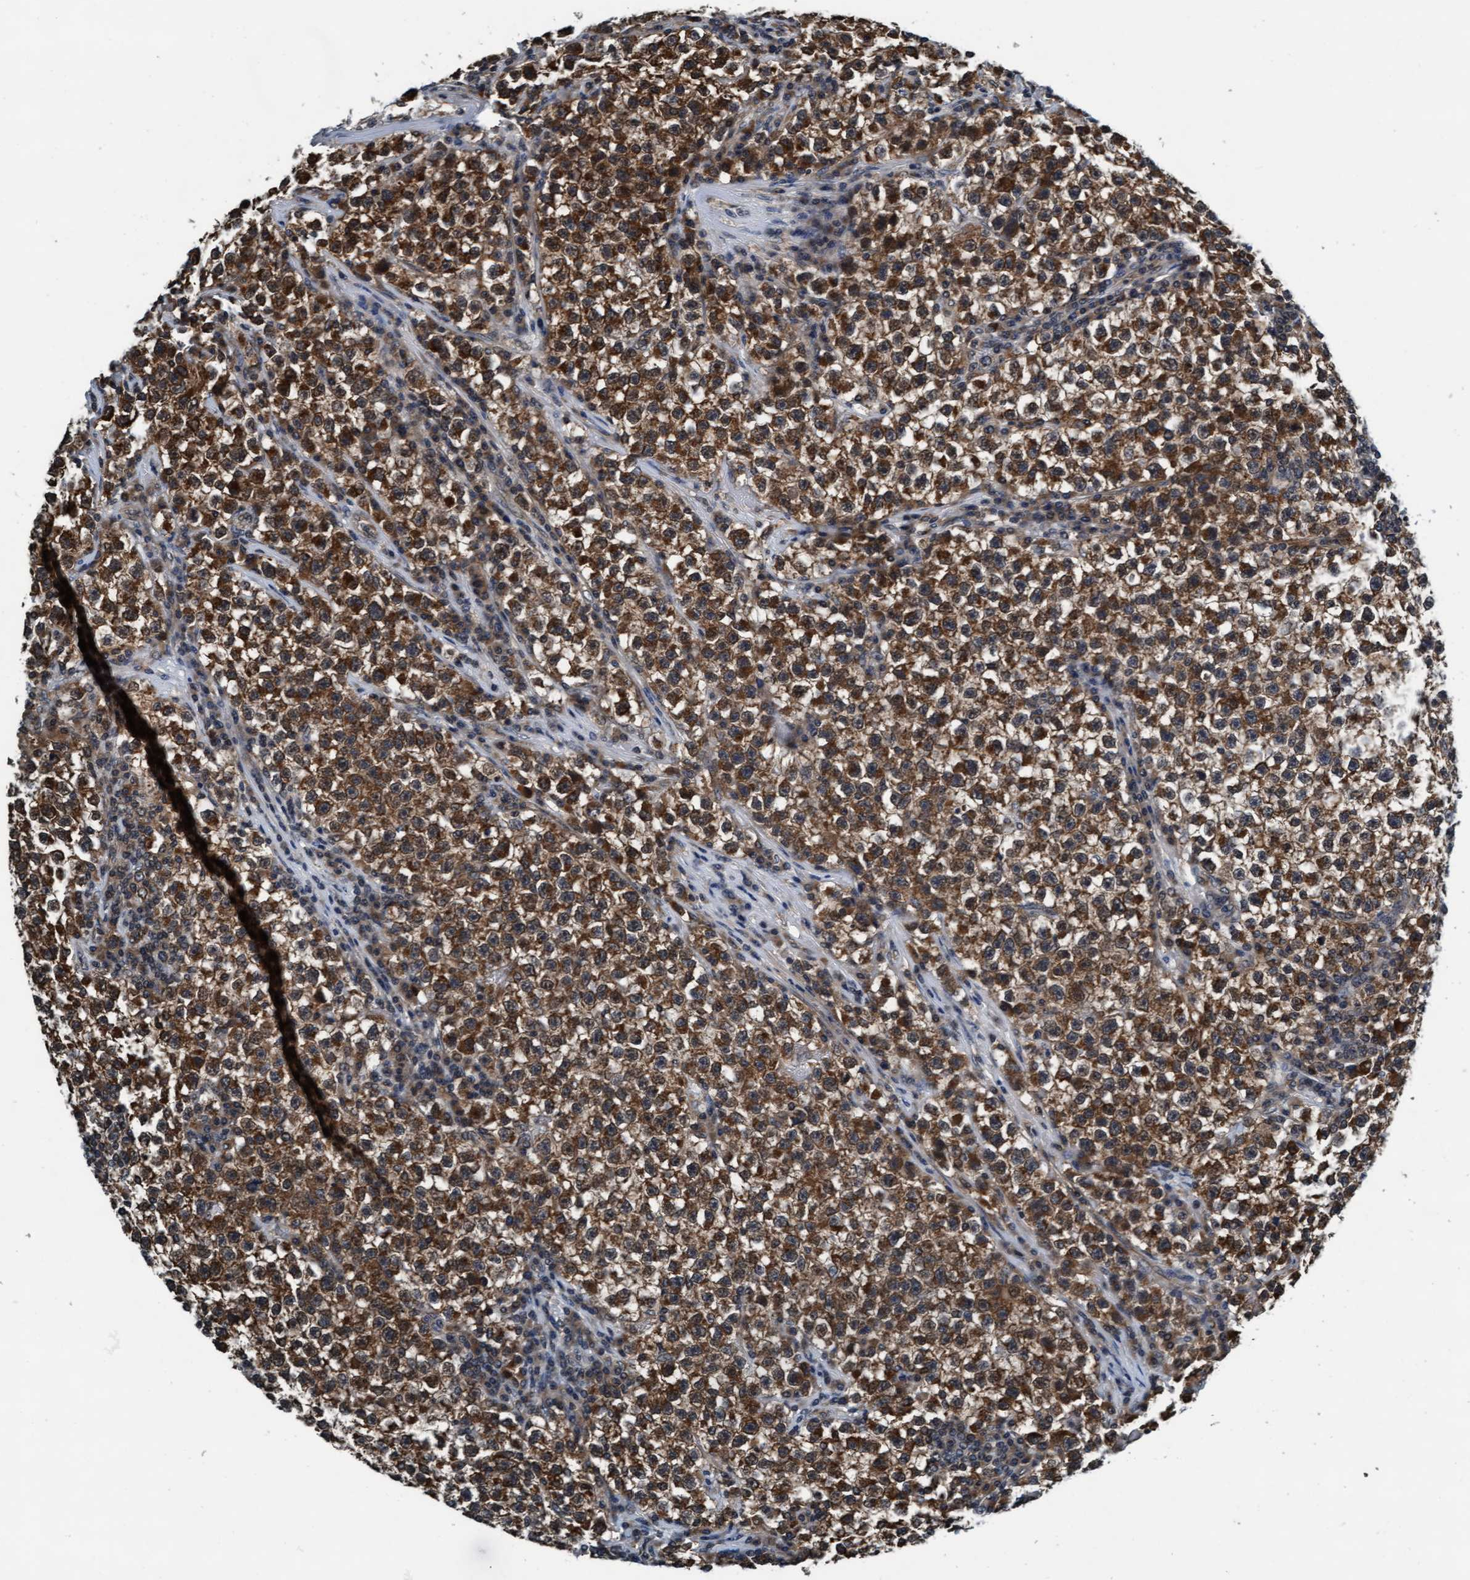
{"staining": {"intensity": "strong", "quantity": ">75%", "location": "cytoplasmic/membranous,nuclear"}, "tissue": "testis cancer", "cell_type": "Tumor cells", "image_type": "cancer", "snomed": [{"axis": "morphology", "description": "Seminoma, NOS"}, {"axis": "topography", "description": "Testis"}], "caption": "This is a photomicrograph of immunohistochemistry staining of testis cancer, which shows strong positivity in the cytoplasmic/membranous and nuclear of tumor cells.", "gene": "WASF1", "patient": {"sex": "male", "age": 22}}